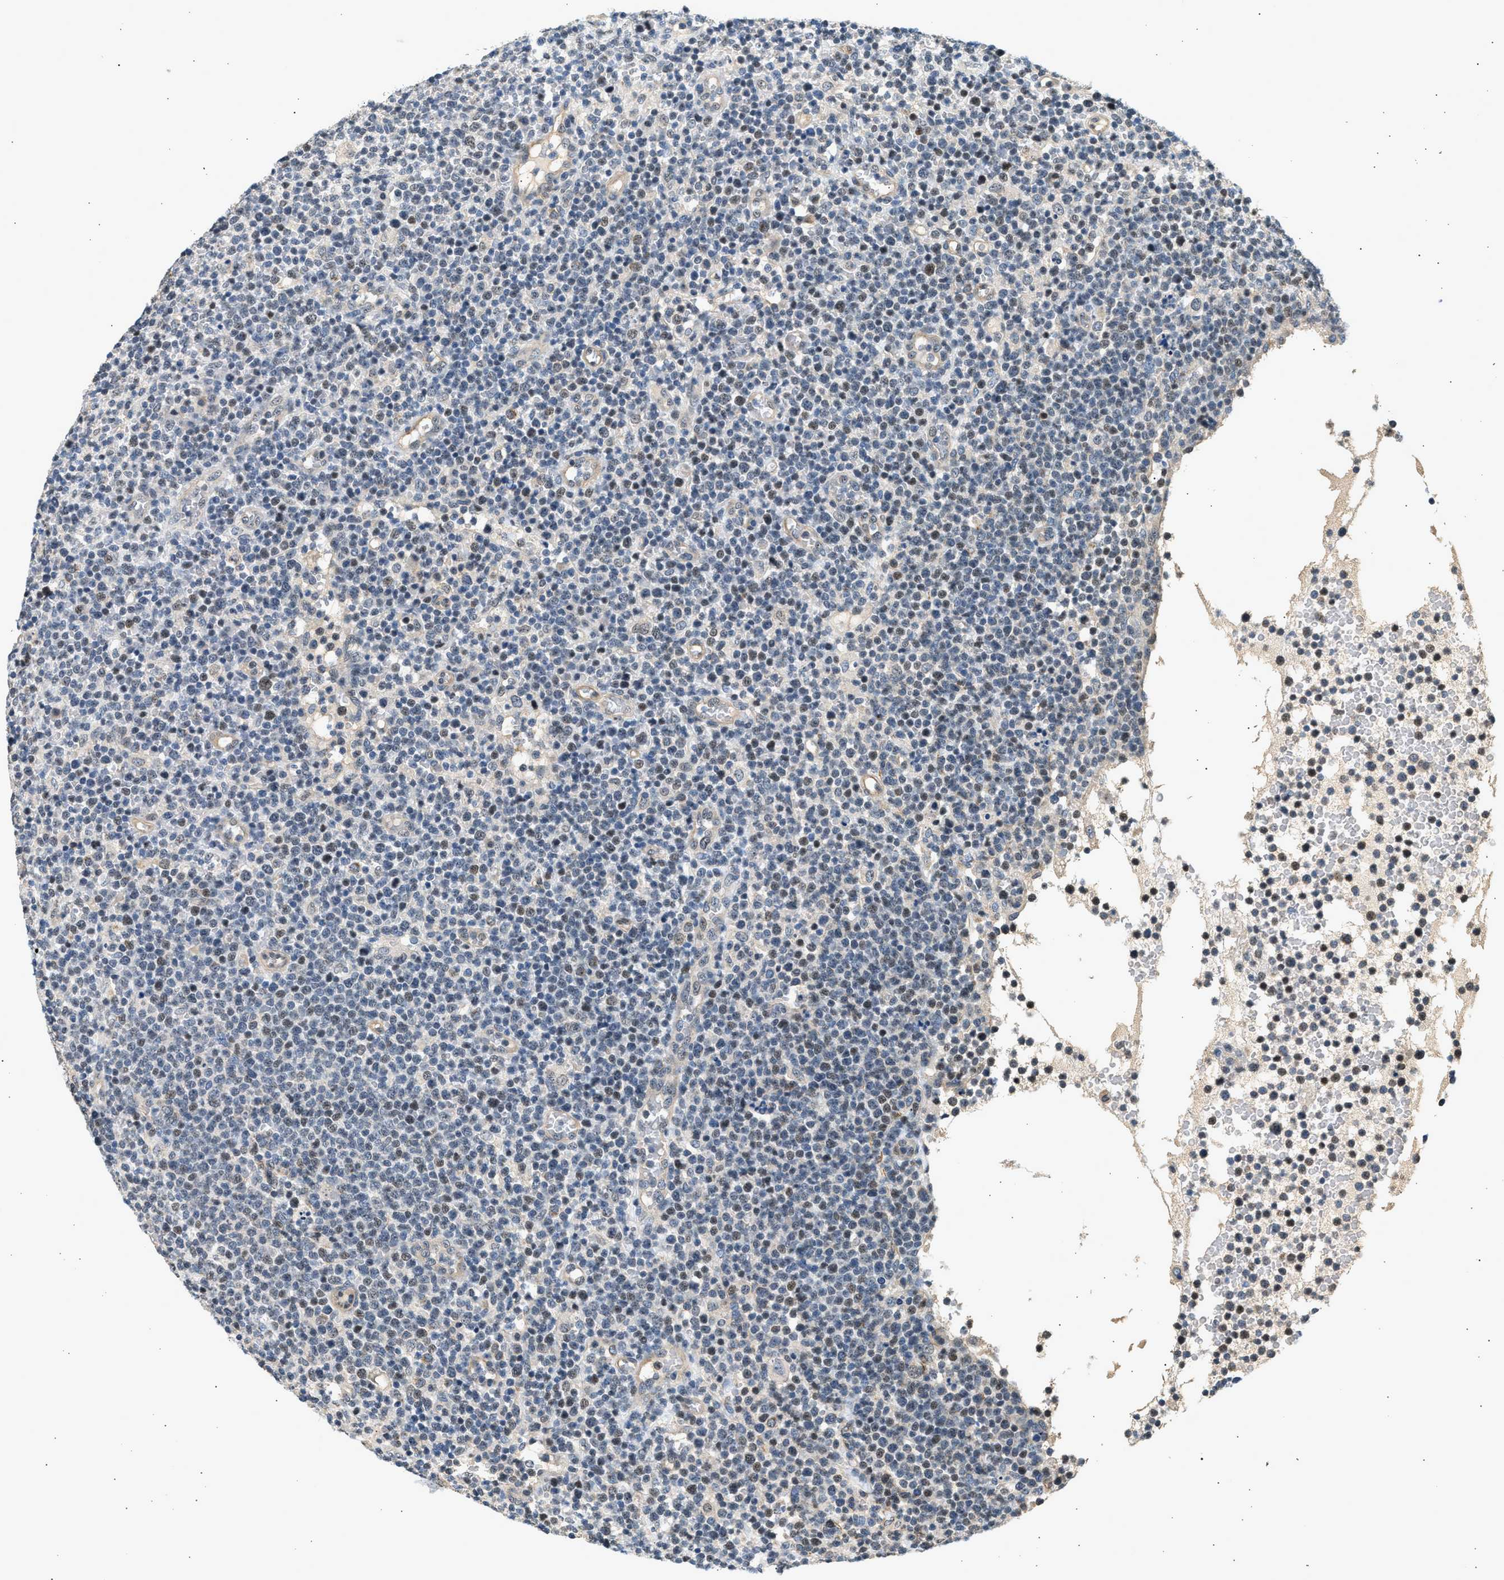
{"staining": {"intensity": "weak", "quantity": "<25%", "location": "nuclear"}, "tissue": "lymphoma", "cell_type": "Tumor cells", "image_type": "cancer", "snomed": [{"axis": "morphology", "description": "Malignant lymphoma, non-Hodgkin's type, High grade"}, {"axis": "topography", "description": "Lymph node"}], "caption": "Protein analysis of malignant lymphoma, non-Hodgkin's type (high-grade) reveals no significant expression in tumor cells. (Stains: DAB immunohistochemistry (IHC) with hematoxylin counter stain, Microscopy: brightfield microscopy at high magnification).", "gene": "WDR31", "patient": {"sex": "male", "age": 61}}